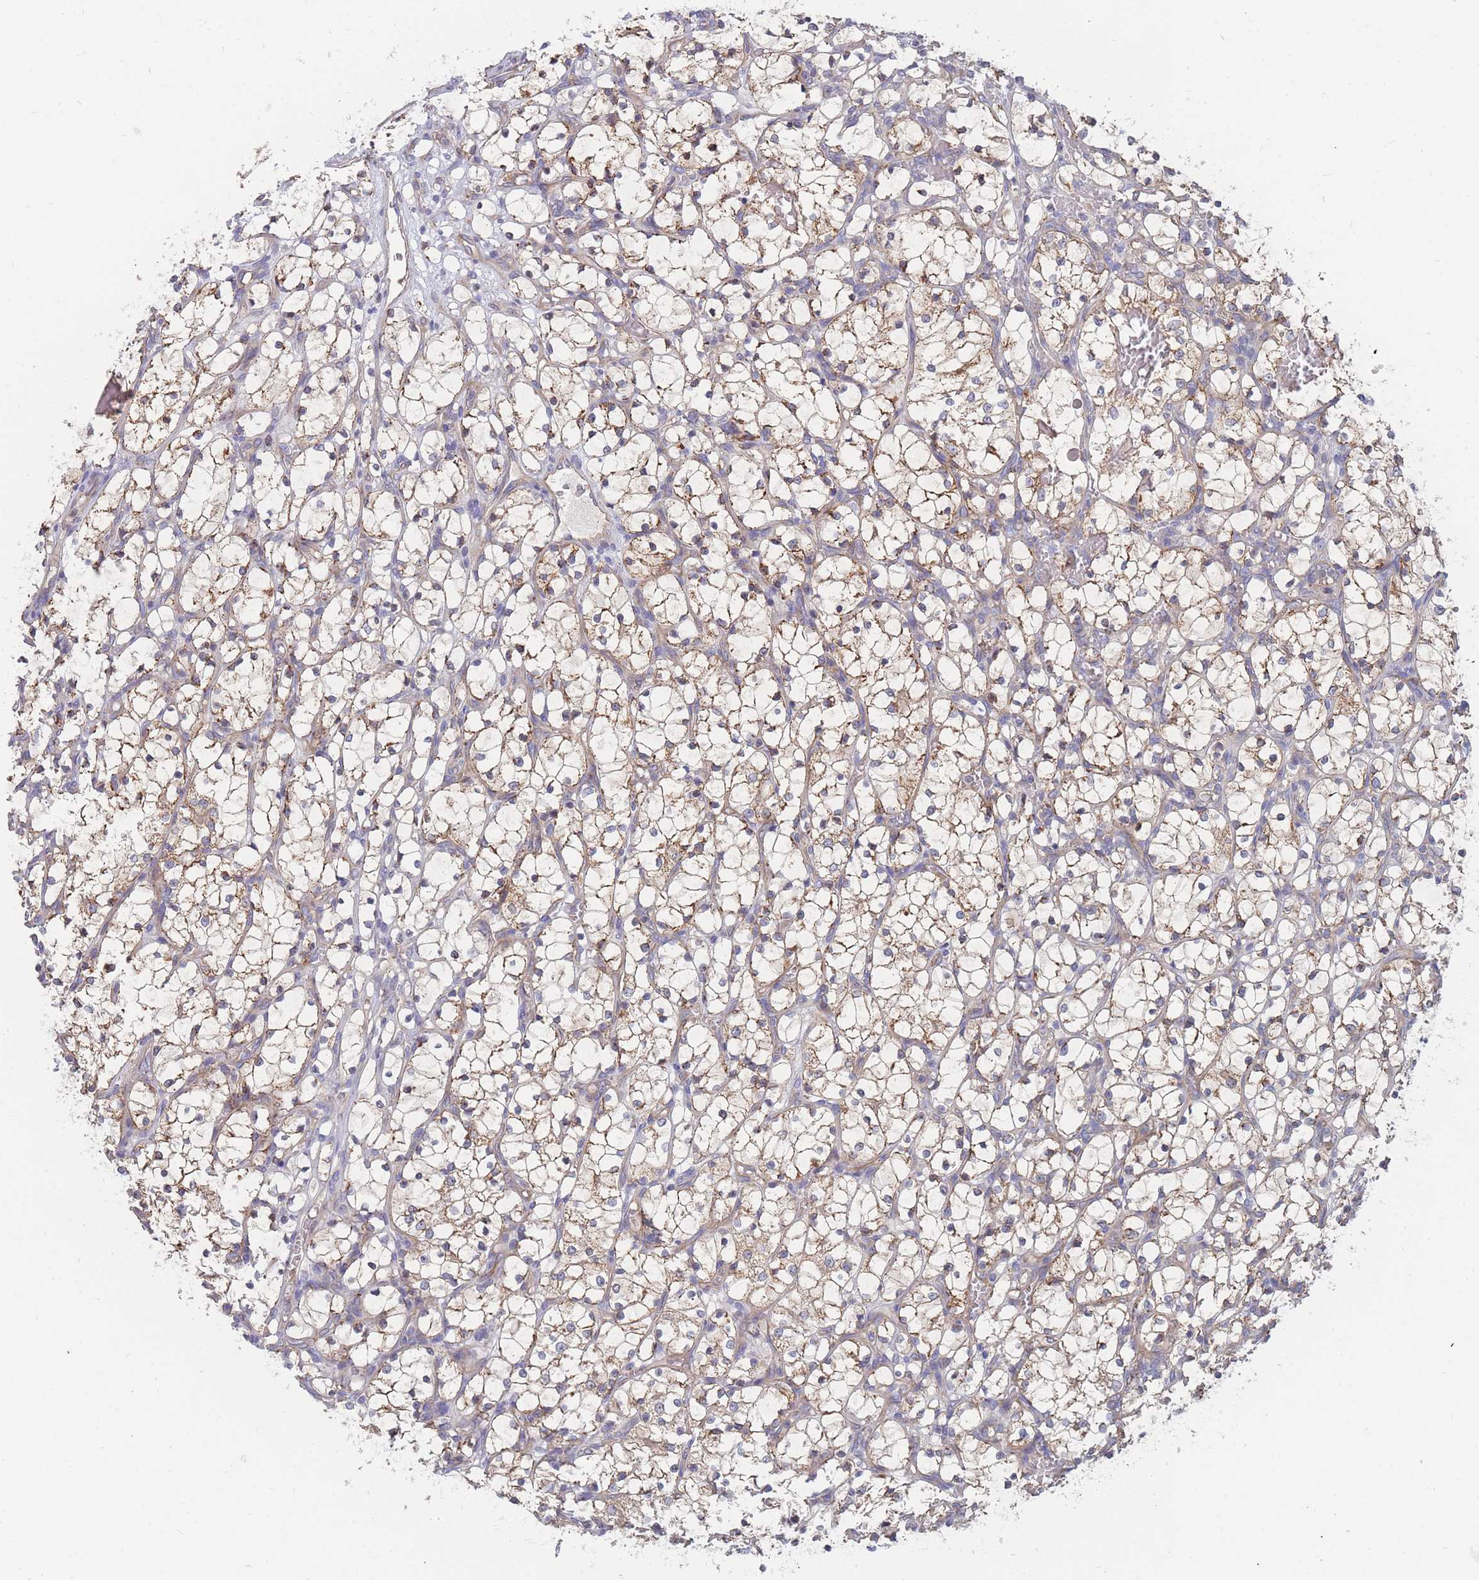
{"staining": {"intensity": "moderate", "quantity": "25%-75%", "location": "cytoplasmic/membranous"}, "tissue": "renal cancer", "cell_type": "Tumor cells", "image_type": "cancer", "snomed": [{"axis": "morphology", "description": "Adenocarcinoma, NOS"}, {"axis": "topography", "description": "Kidney"}], "caption": "There is medium levels of moderate cytoplasmic/membranous staining in tumor cells of renal cancer (adenocarcinoma), as demonstrated by immunohistochemical staining (brown color).", "gene": "NUB1", "patient": {"sex": "female", "age": 69}}